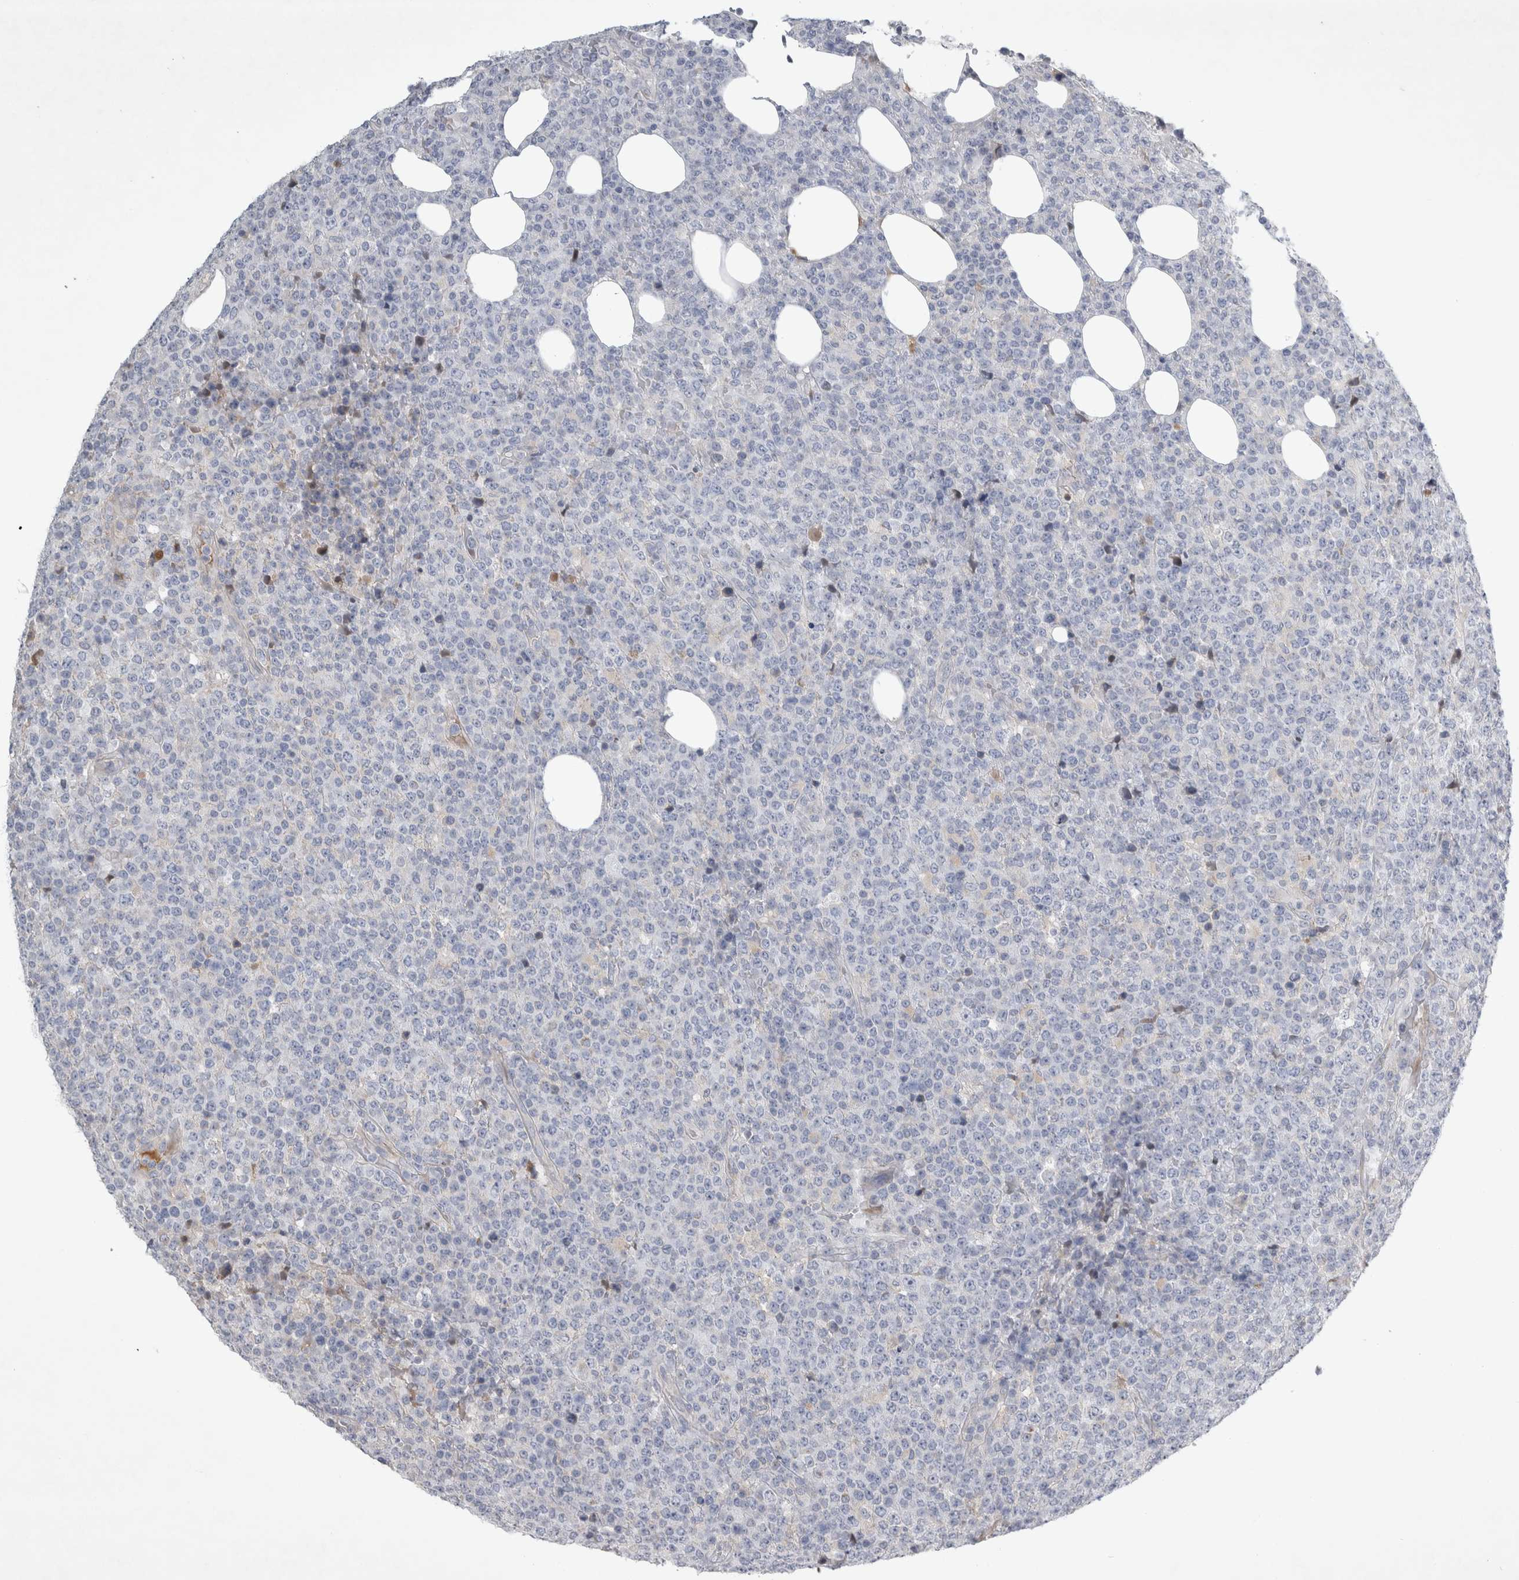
{"staining": {"intensity": "negative", "quantity": "none", "location": "none"}, "tissue": "lymphoma", "cell_type": "Tumor cells", "image_type": "cancer", "snomed": [{"axis": "morphology", "description": "Malignant lymphoma, non-Hodgkin's type, High grade"}, {"axis": "topography", "description": "Lymph node"}], "caption": "This is a photomicrograph of immunohistochemistry staining of lymphoma, which shows no expression in tumor cells.", "gene": "FXYD7", "patient": {"sex": "male", "age": 13}}